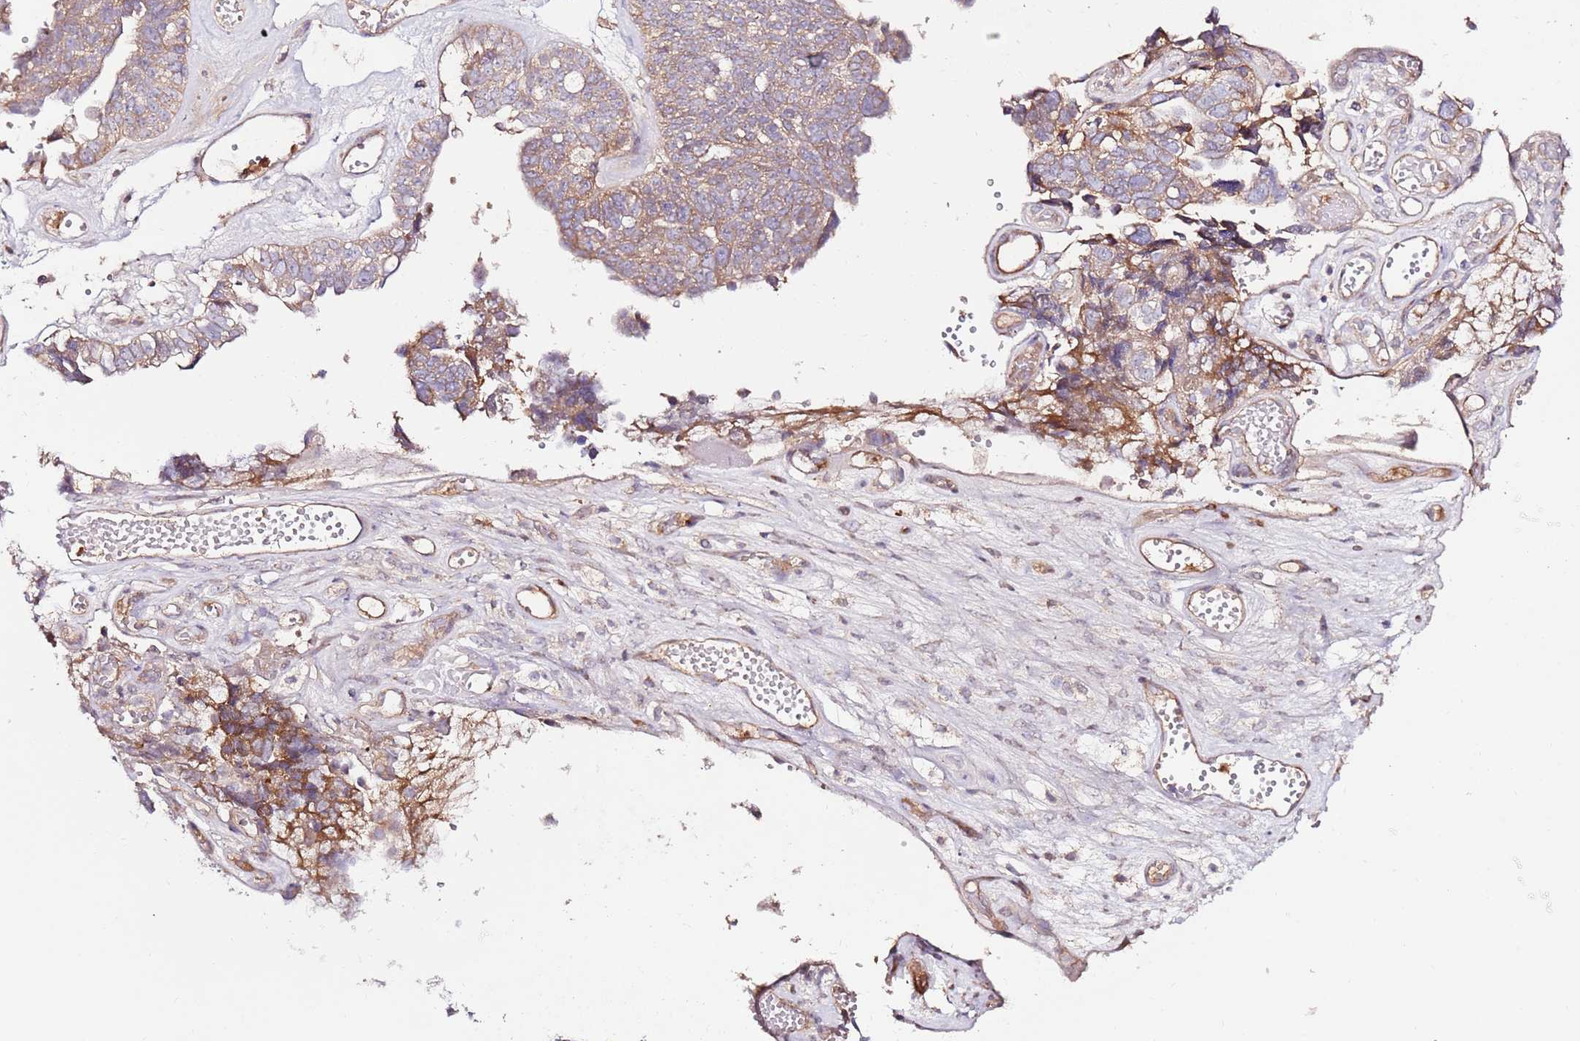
{"staining": {"intensity": "moderate", "quantity": ">75%", "location": "cytoplasmic/membranous"}, "tissue": "ovarian cancer", "cell_type": "Tumor cells", "image_type": "cancer", "snomed": [{"axis": "morphology", "description": "Cystadenocarcinoma, serous, NOS"}, {"axis": "topography", "description": "Ovary"}], "caption": "A high-resolution histopathology image shows IHC staining of serous cystadenocarcinoma (ovarian), which demonstrates moderate cytoplasmic/membranous staining in about >75% of tumor cells.", "gene": "FLVCR1", "patient": {"sex": "female", "age": 79}}